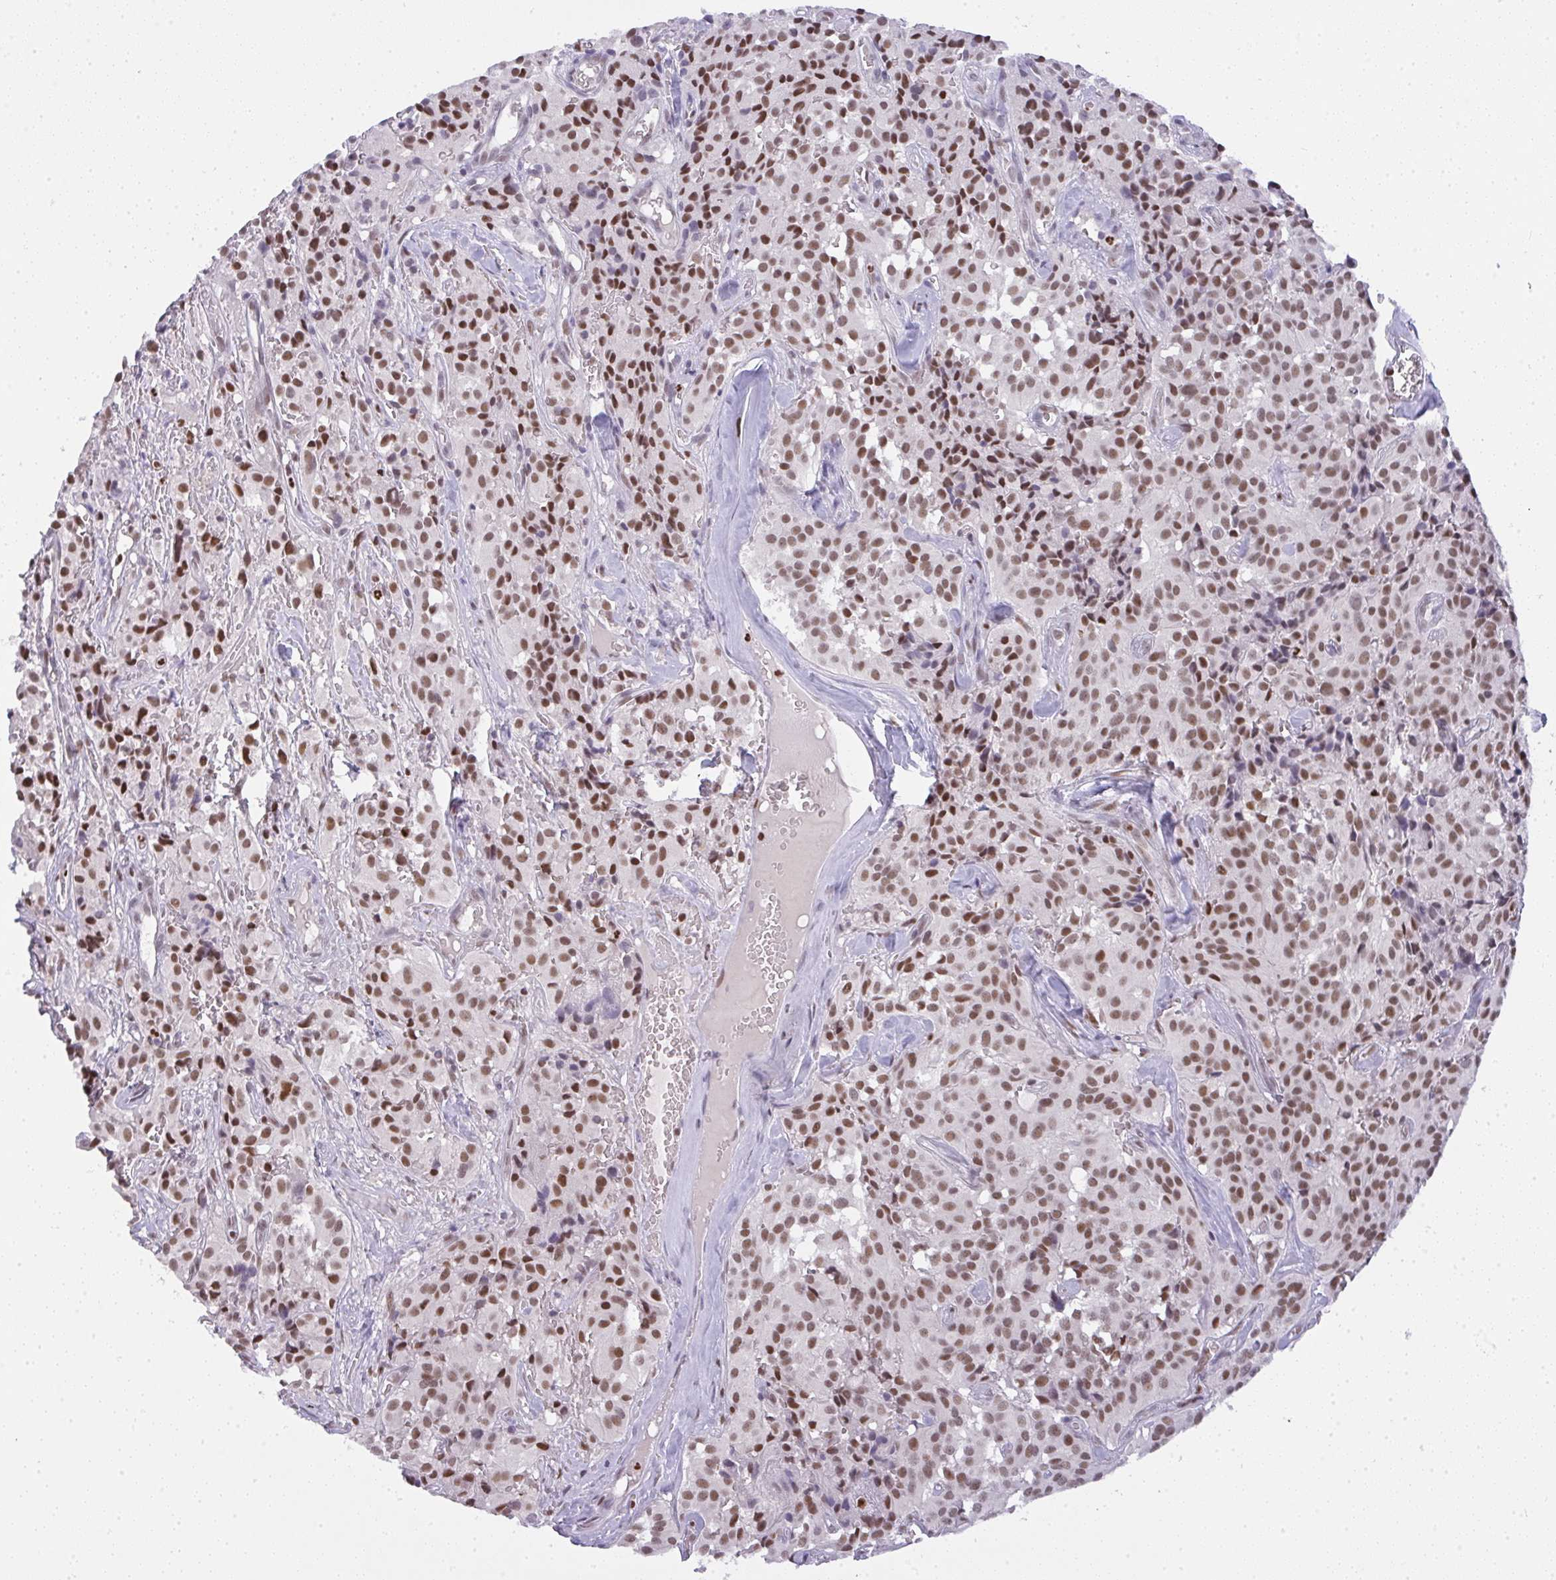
{"staining": {"intensity": "moderate", "quantity": ">75%", "location": "nuclear"}, "tissue": "glioma", "cell_type": "Tumor cells", "image_type": "cancer", "snomed": [{"axis": "morphology", "description": "Glioma, malignant, Low grade"}, {"axis": "topography", "description": "Brain"}], "caption": "A photomicrograph of glioma stained for a protein reveals moderate nuclear brown staining in tumor cells.", "gene": "BBX", "patient": {"sex": "male", "age": 42}}